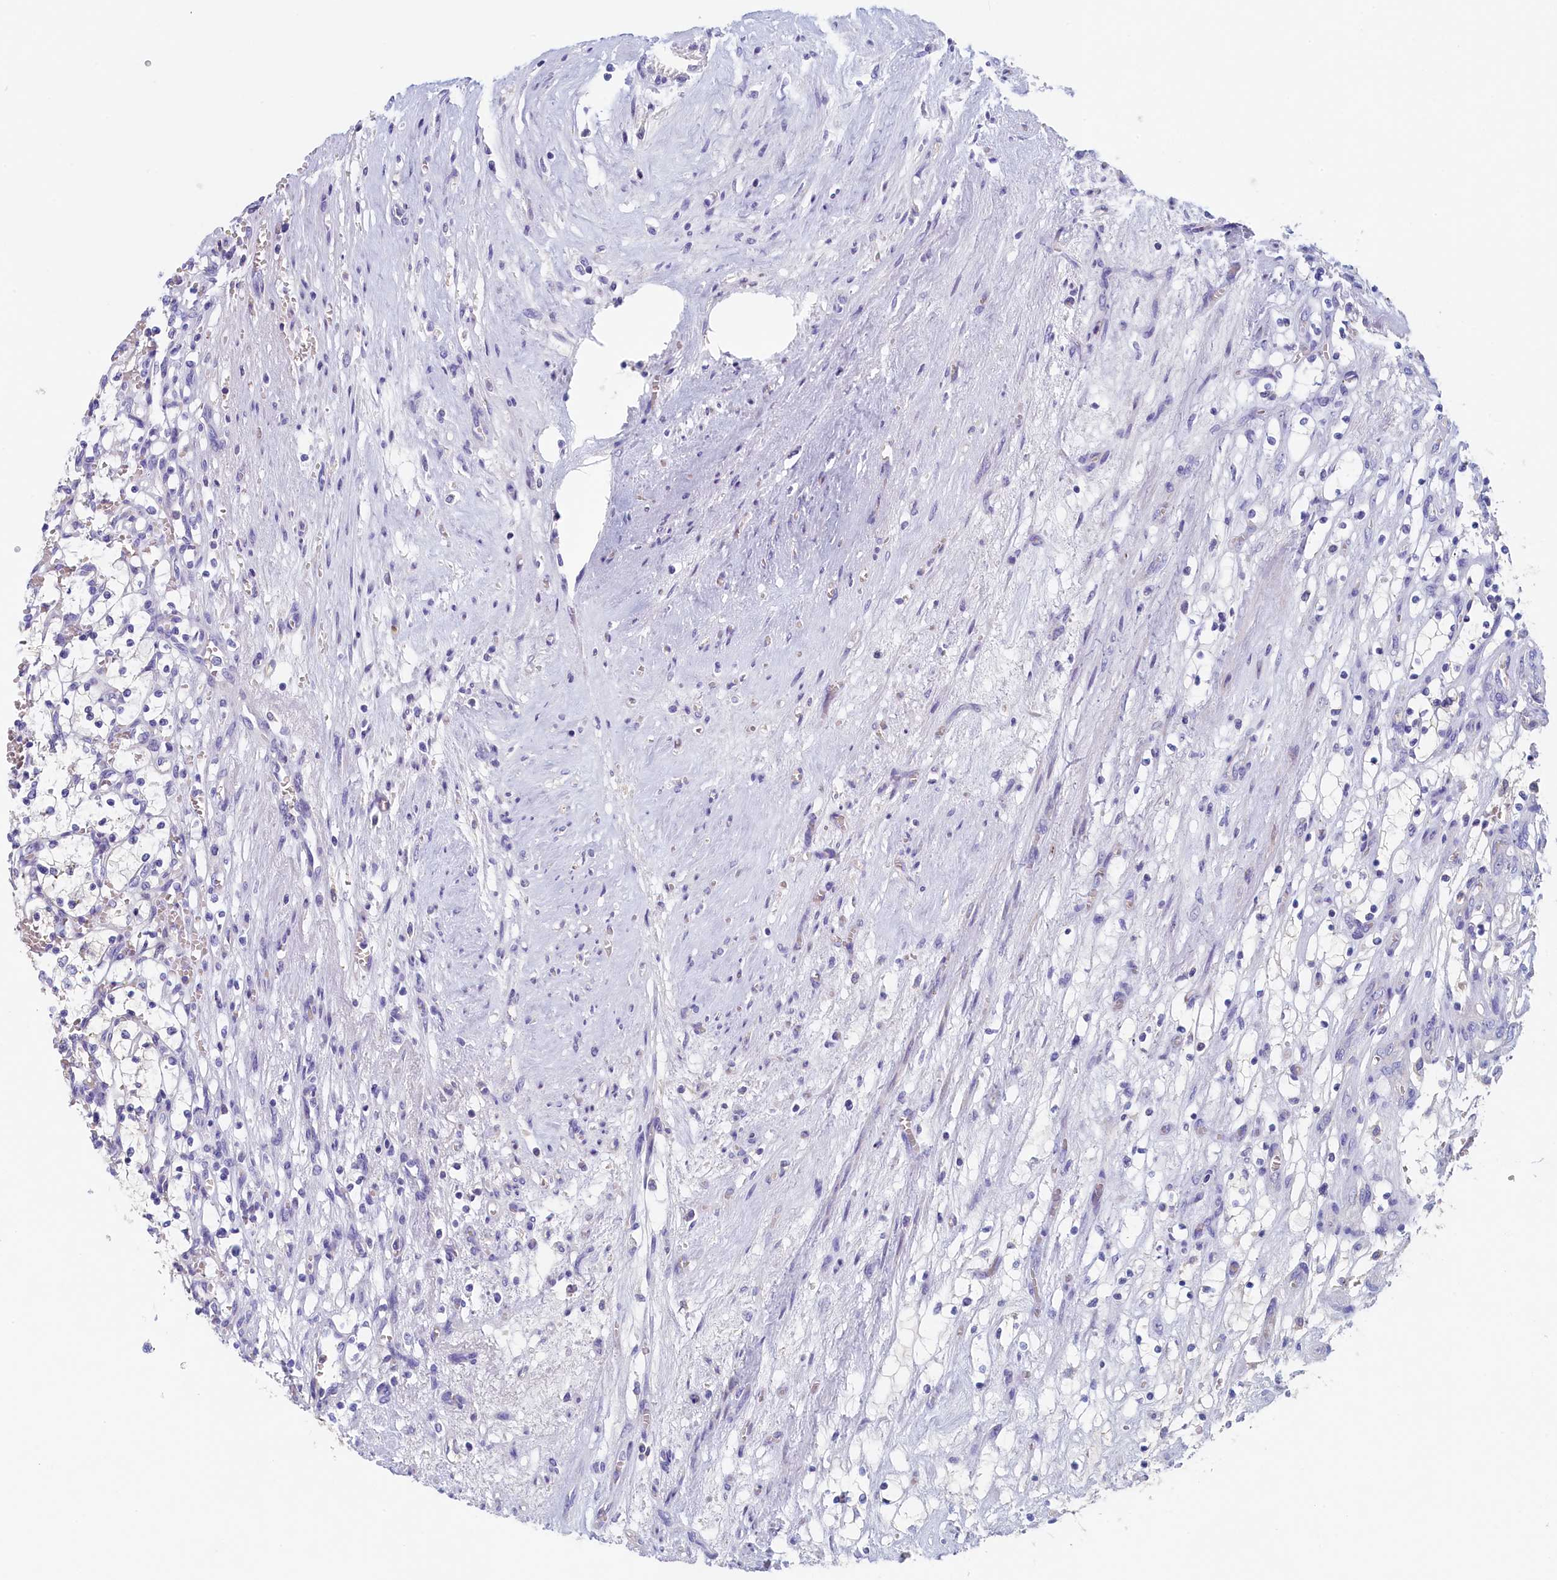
{"staining": {"intensity": "negative", "quantity": "none", "location": "none"}, "tissue": "renal cancer", "cell_type": "Tumor cells", "image_type": "cancer", "snomed": [{"axis": "morphology", "description": "Adenocarcinoma, NOS"}, {"axis": "topography", "description": "Kidney"}], "caption": "An image of renal cancer (adenocarcinoma) stained for a protein exhibits no brown staining in tumor cells.", "gene": "GUCA1C", "patient": {"sex": "female", "age": 69}}